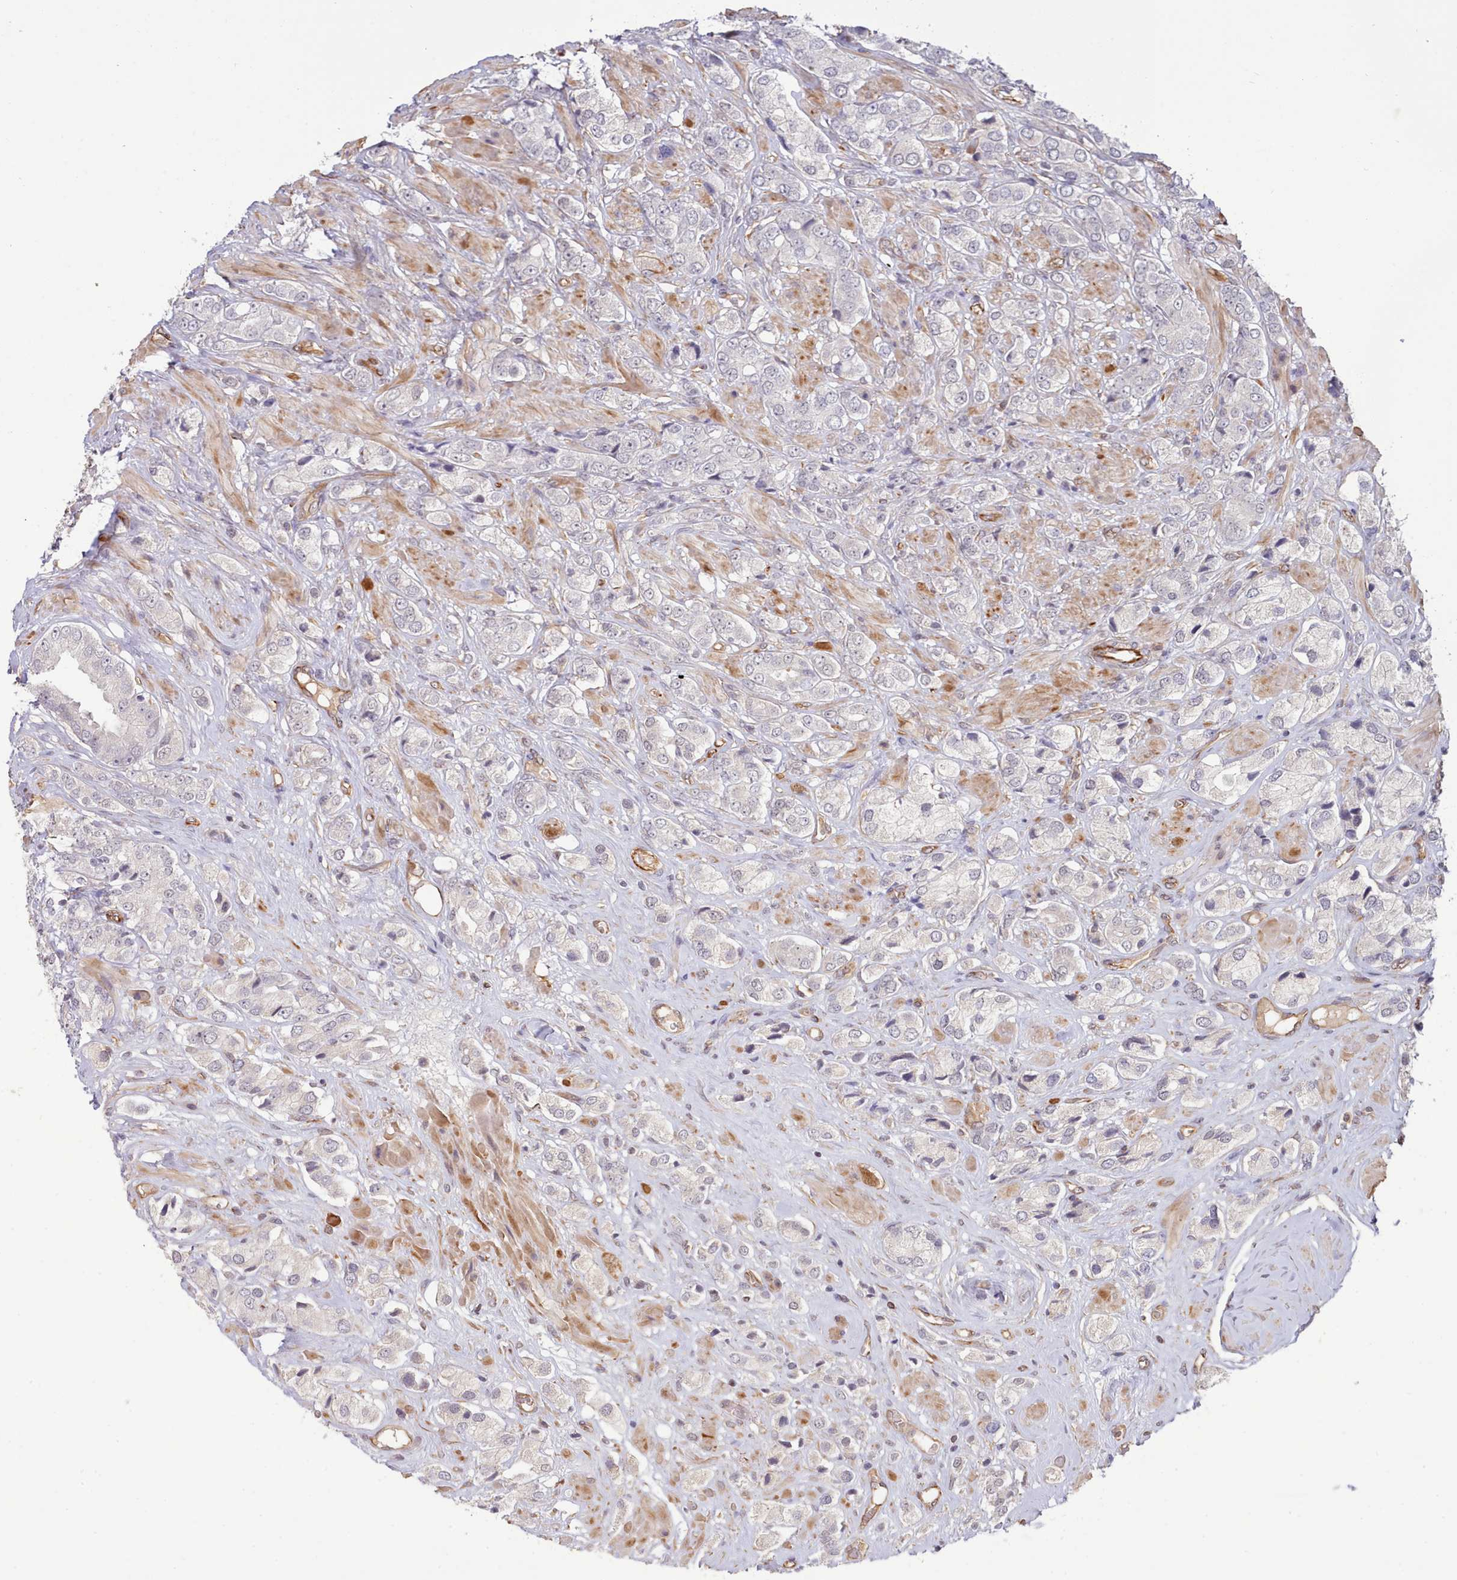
{"staining": {"intensity": "negative", "quantity": "none", "location": "none"}, "tissue": "prostate cancer", "cell_type": "Tumor cells", "image_type": "cancer", "snomed": [{"axis": "morphology", "description": "Adenocarcinoma, High grade"}, {"axis": "topography", "description": "Prostate and seminal vesicle, NOS"}], "caption": "The immunohistochemistry micrograph has no significant positivity in tumor cells of prostate high-grade adenocarcinoma tissue. The staining is performed using DAB (3,3'-diaminobenzidine) brown chromogen with nuclei counter-stained in using hematoxylin.", "gene": "ZC3H13", "patient": {"sex": "male", "age": 64}}